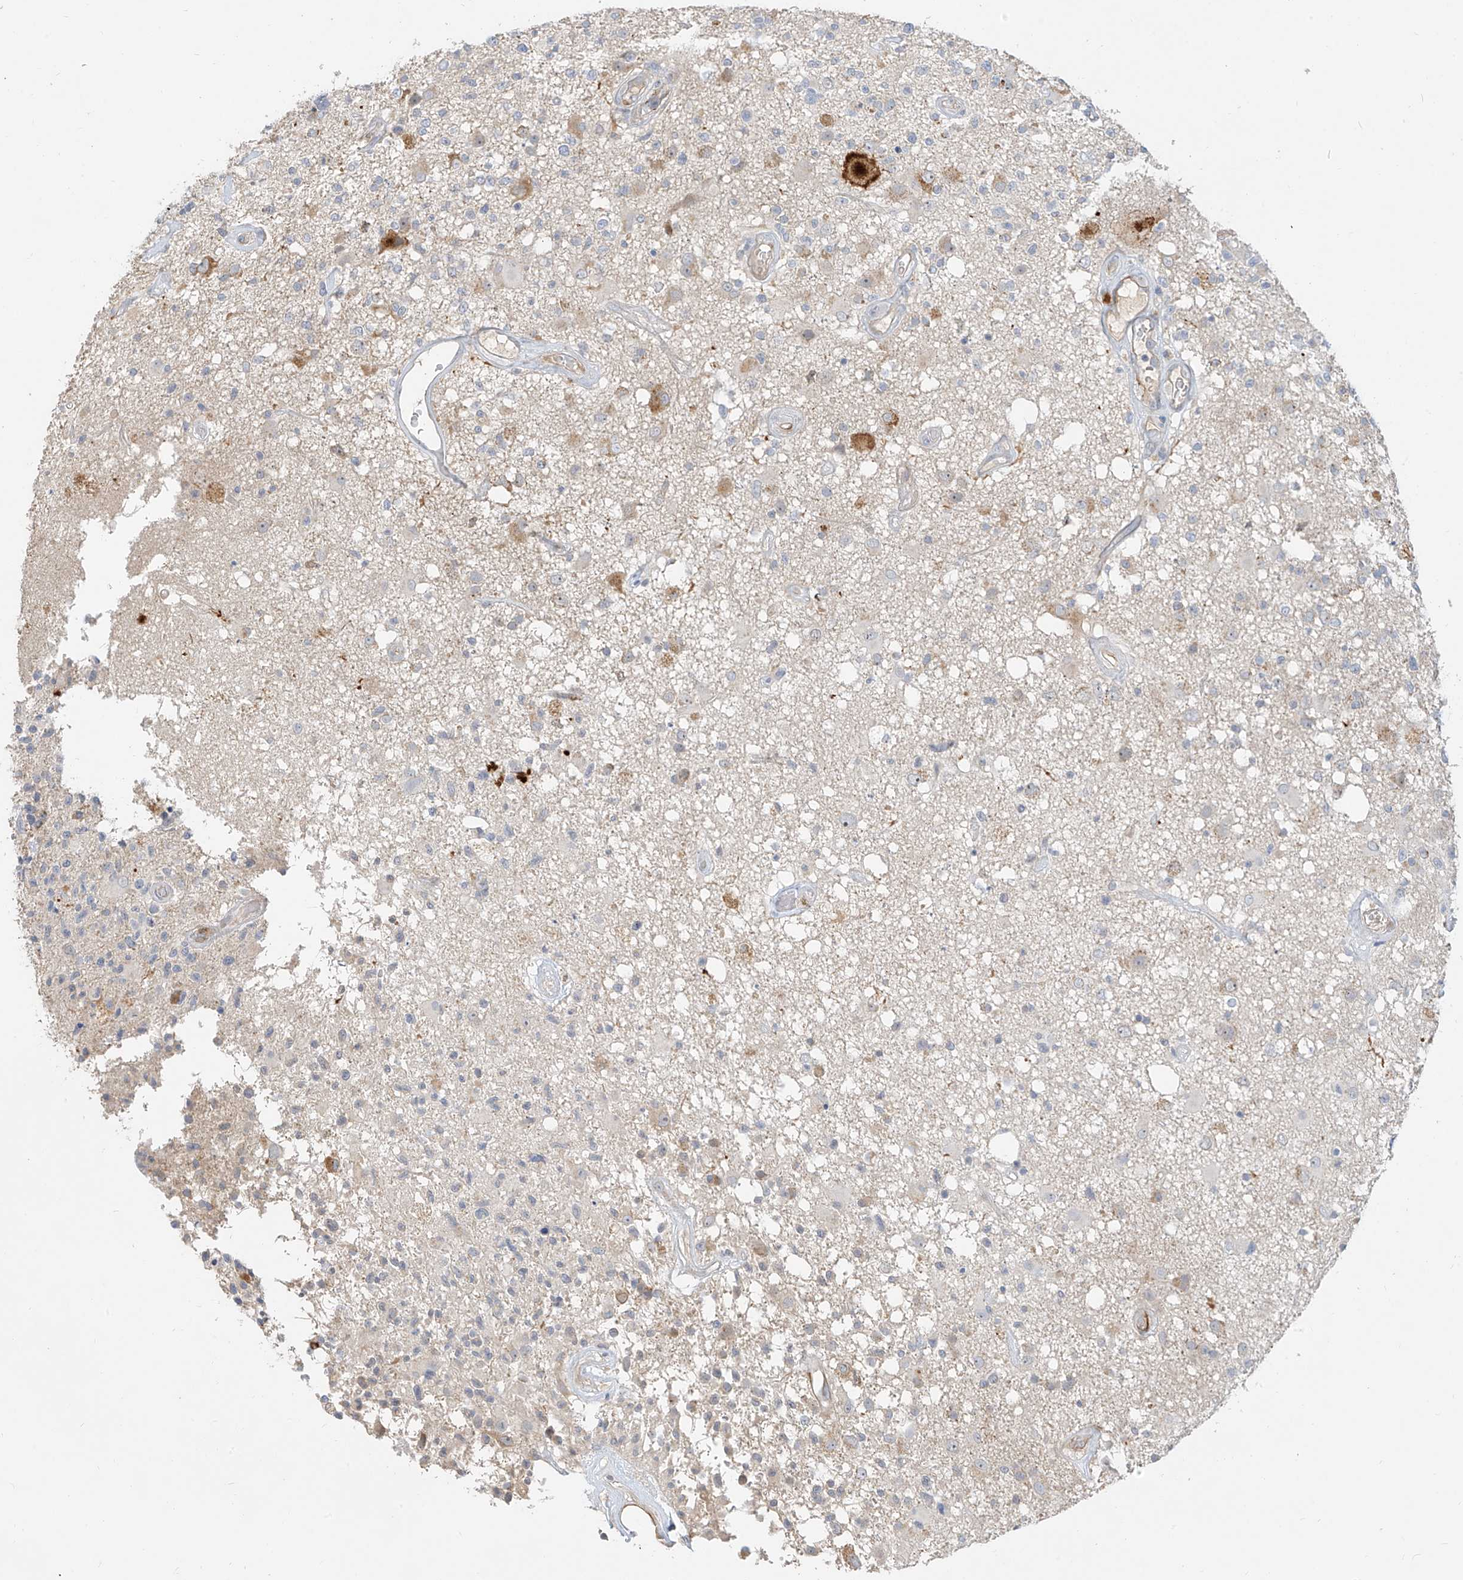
{"staining": {"intensity": "negative", "quantity": "none", "location": "none"}, "tissue": "glioma", "cell_type": "Tumor cells", "image_type": "cancer", "snomed": [{"axis": "morphology", "description": "Glioma, malignant, High grade"}, {"axis": "morphology", "description": "Glioblastoma, NOS"}, {"axis": "topography", "description": "Brain"}], "caption": "This image is of glioblastoma stained with immunohistochemistry (IHC) to label a protein in brown with the nuclei are counter-stained blue. There is no staining in tumor cells.", "gene": "C2orf42", "patient": {"sex": "male", "age": 60}}